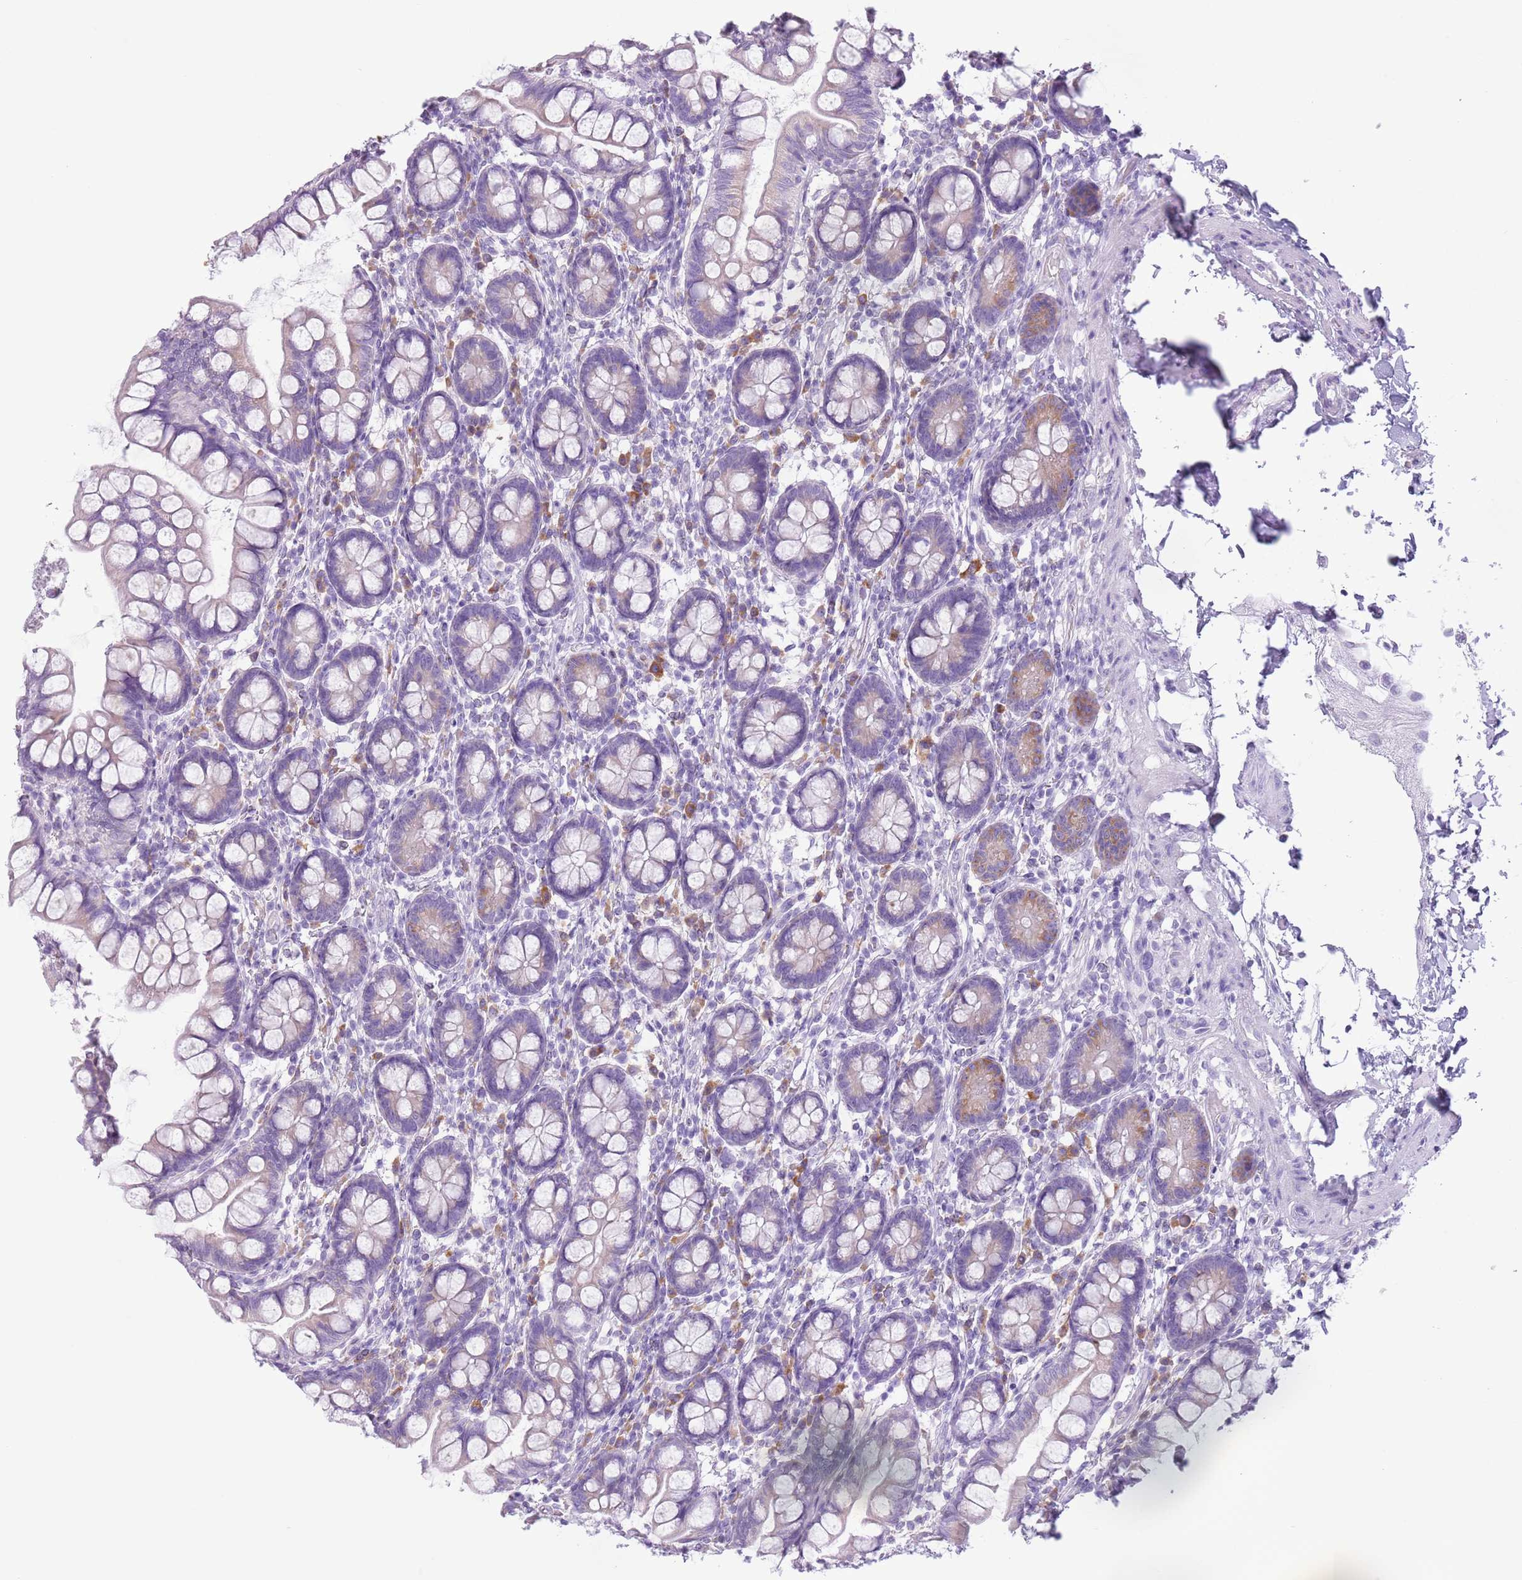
{"staining": {"intensity": "weak", "quantity": "25%-75%", "location": "cytoplasmic/membranous"}, "tissue": "small intestine", "cell_type": "Glandular cells", "image_type": "normal", "snomed": [{"axis": "morphology", "description": "Normal tissue, NOS"}, {"axis": "topography", "description": "Small intestine"}], "caption": "The immunohistochemical stain shows weak cytoplasmic/membranous staining in glandular cells of normal small intestine. Nuclei are stained in blue.", "gene": "HYOU1", "patient": {"sex": "female", "age": 84}}